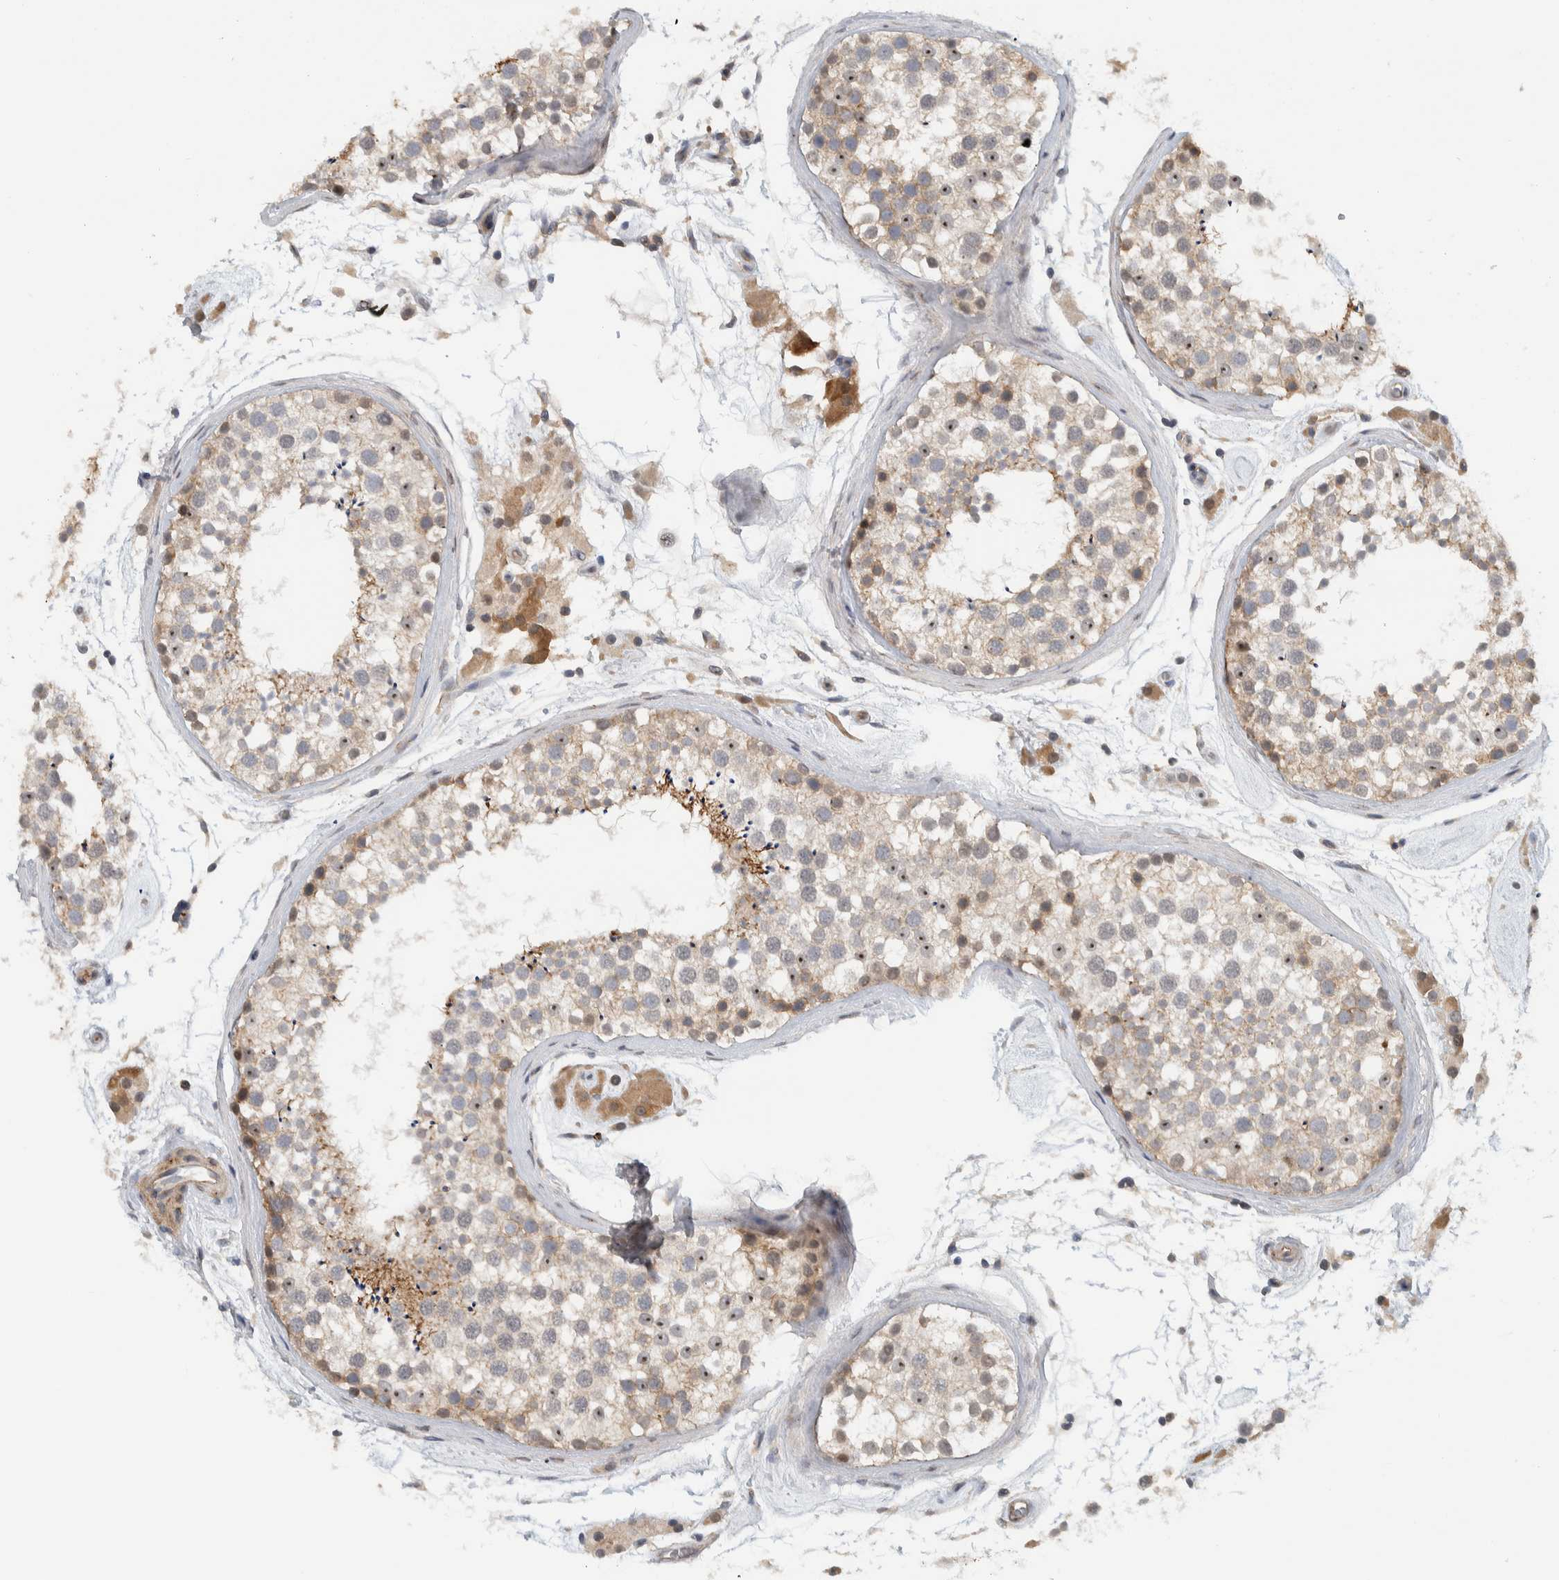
{"staining": {"intensity": "weak", "quantity": "25%-75%", "location": "cytoplasmic/membranous,nuclear"}, "tissue": "testis", "cell_type": "Cells in seminiferous ducts", "image_type": "normal", "snomed": [{"axis": "morphology", "description": "Normal tissue, NOS"}, {"axis": "topography", "description": "Testis"}], "caption": "Testis stained with immunohistochemistry displays weak cytoplasmic/membranous,nuclear positivity in about 25%-75% of cells in seminiferous ducts. Using DAB (brown) and hematoxylin (blue) stains, captured at high magnification using brightfield microscopy.", "gene": "MPRIP", "patient": {"sex": "male", "age": 46}}